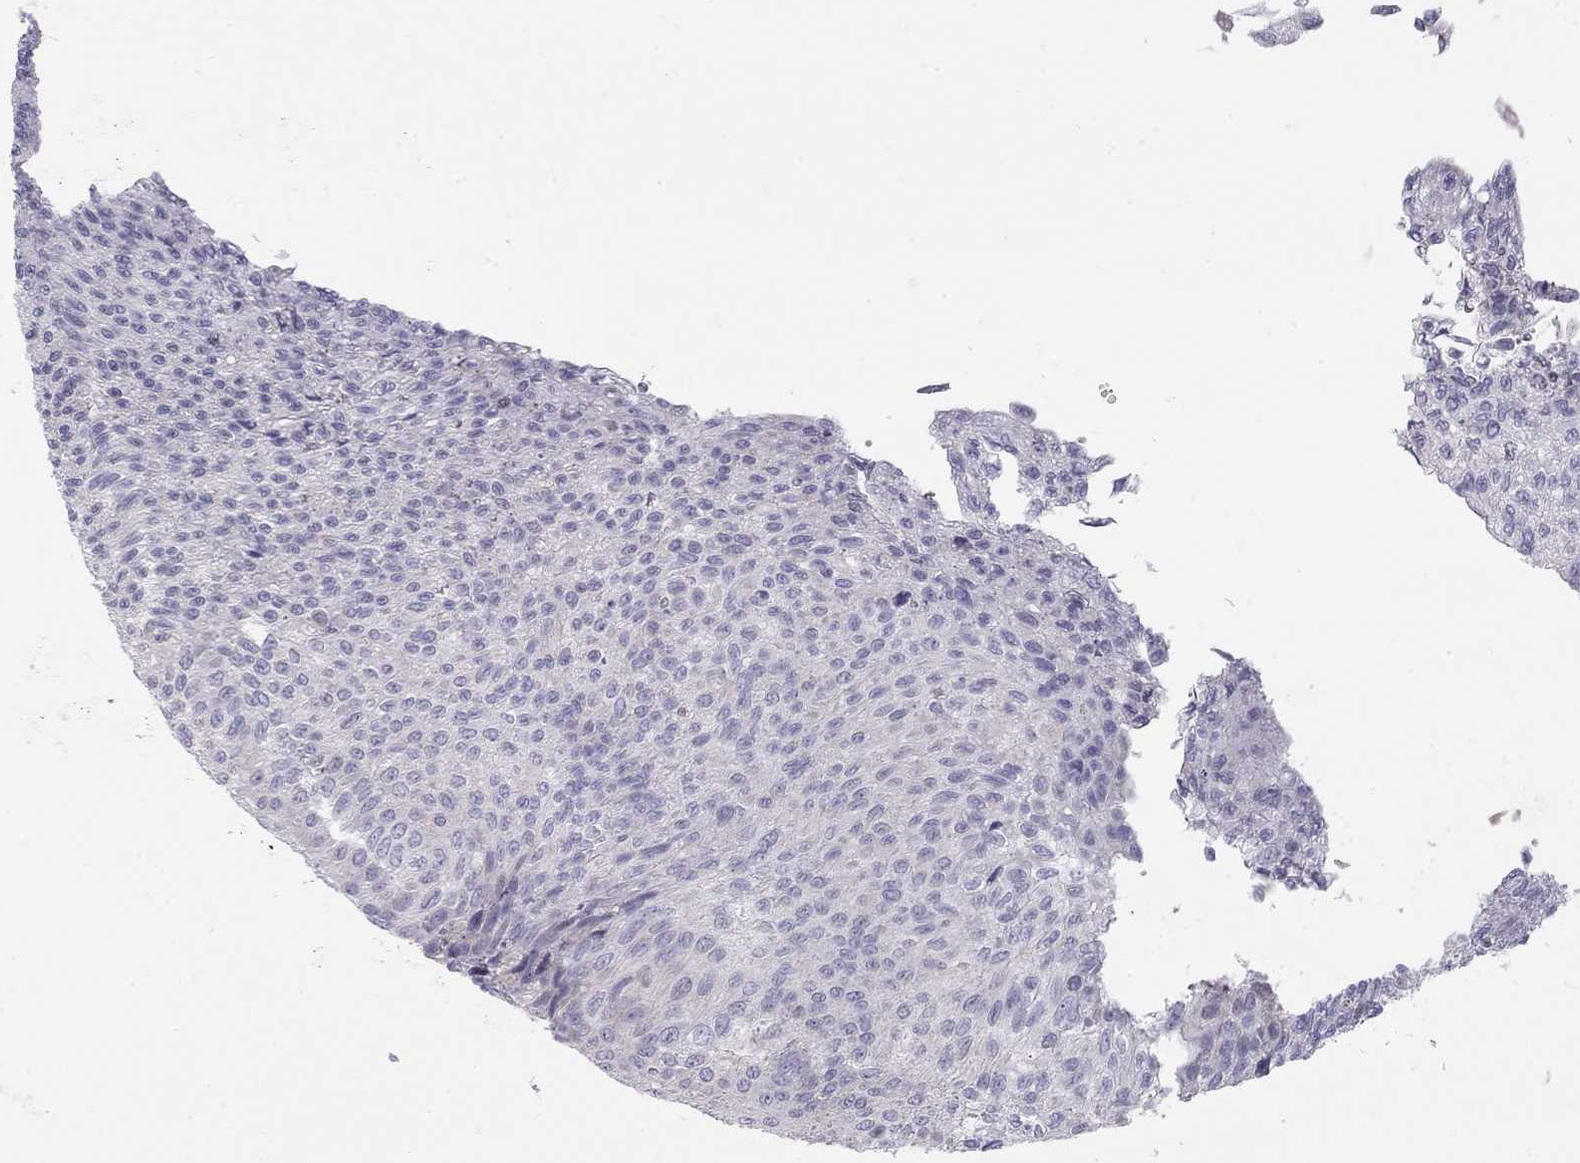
{"staining": {"intensity": "negative", "quantity": "none", "location": "none"}, "tissue": "urothelial cancer", "cell_type": "Tumor cells", "image_type": "cancer", "snomed": [{"axis": "morphology", "description": "Urothelial carcinoma, Low grade"}, {"axis": "topography", "description": "Ureter, NOS"}, {"axis": "topography", "description": "Urinary bladder"}], "caption": "High power microscopy photomicrograph of an immunohistochemistry (IHC) micrograph of urothelial cancer, revealing no significant expression in tumor cells. (IHC, brightfield microscopy, high magnification).", "gene": "TDRD6", "patient": {"sex": "male", "age": 78}}